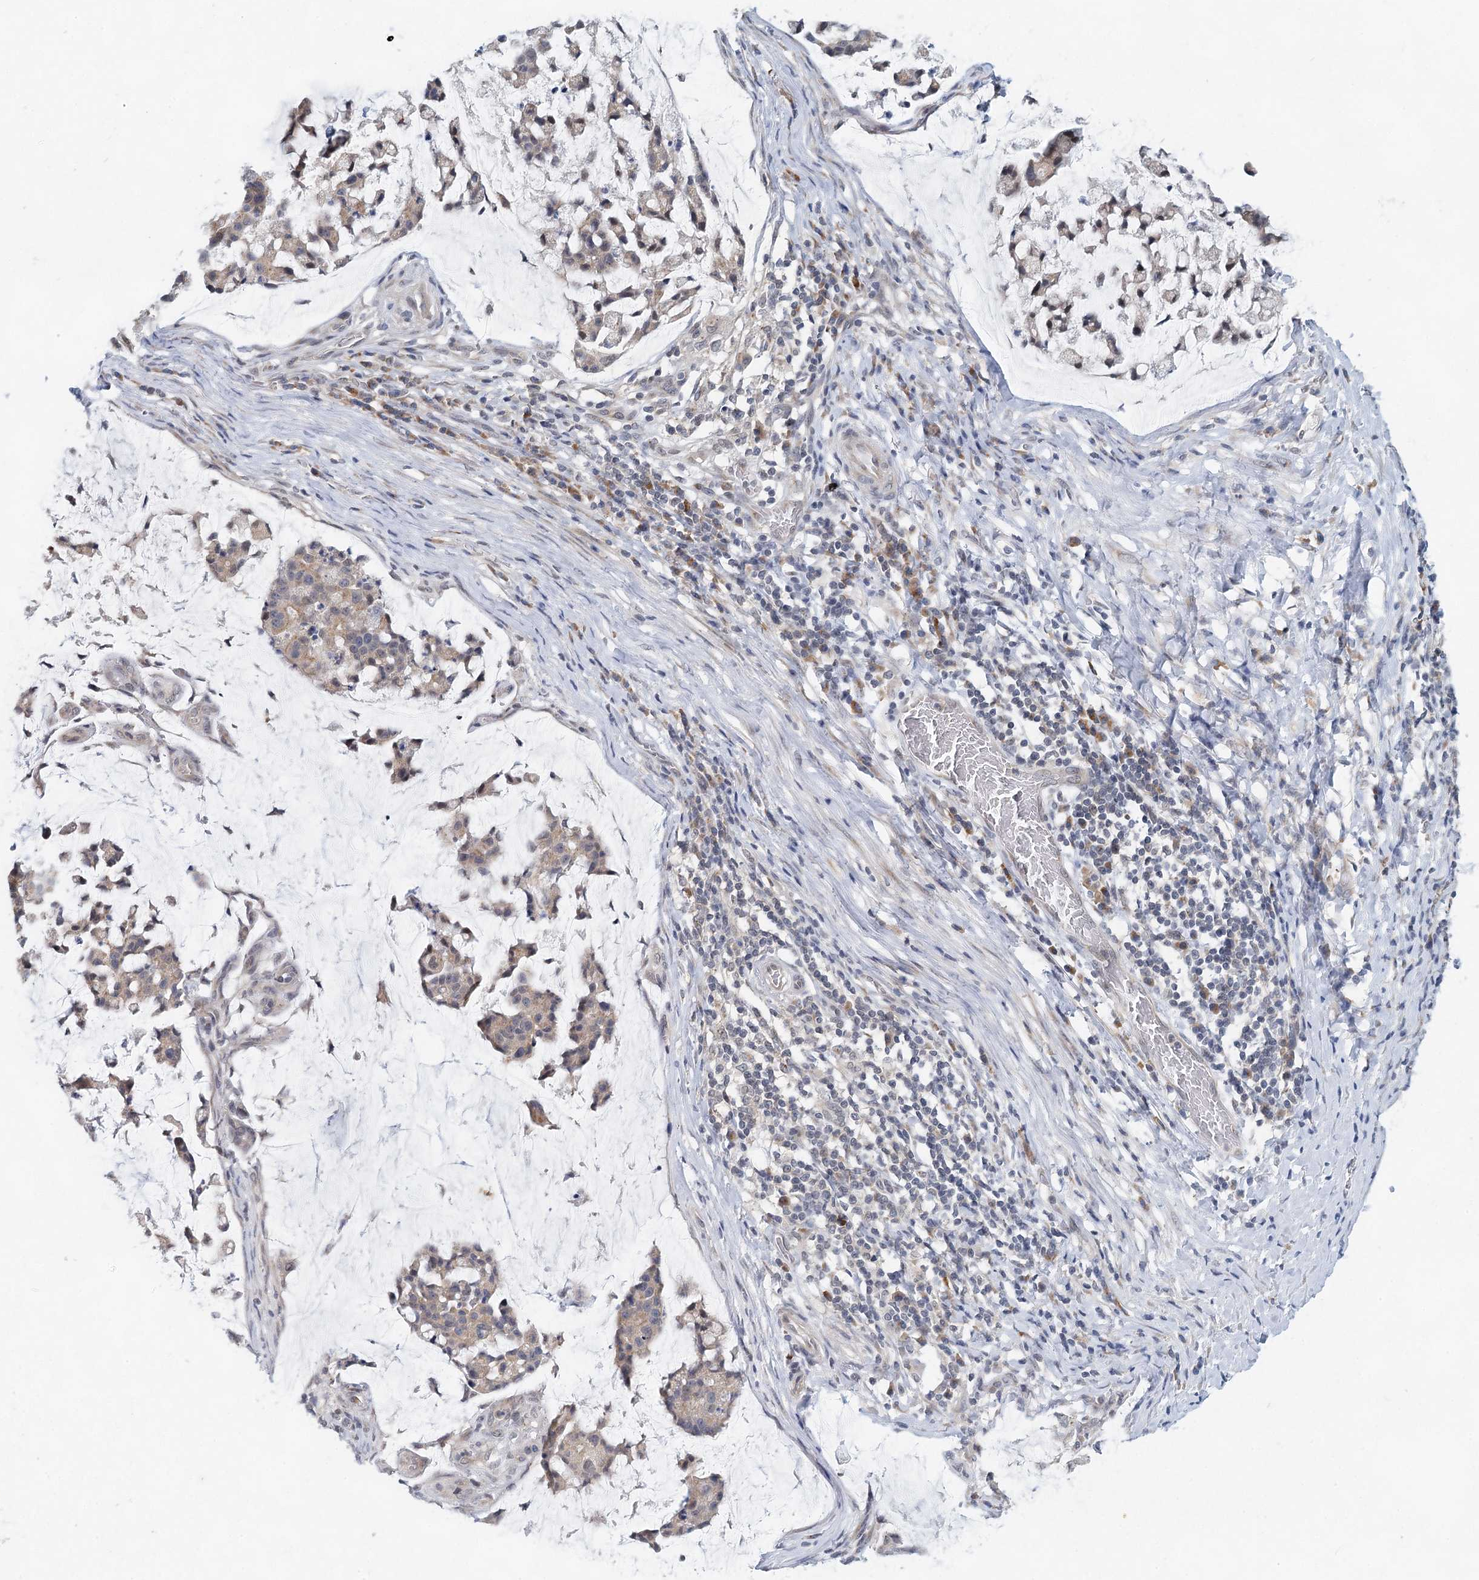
{"staining": {"intensity": "weak", "quantity": "25%-75%", "location": "cytoplasmic/membranous"}, "tissue": "stomach cancer", "cell_type": "Tumor cells", "image_type": "cancer", "snomed": [{"axis": "morphology", "description": "Adenocarcinoma, NOS"}, {"axis": "topography", "description": "Stomach, lower"}], "caption": "Human stomach cancer (adenocarcinoma) stained with a brown dye exhibits weak cytoplasmic/membranous positive positivity in about 25%-75% of tumor cells.", "gene": "BLTP1", "patient": {"sex": "male", "age": 67}}